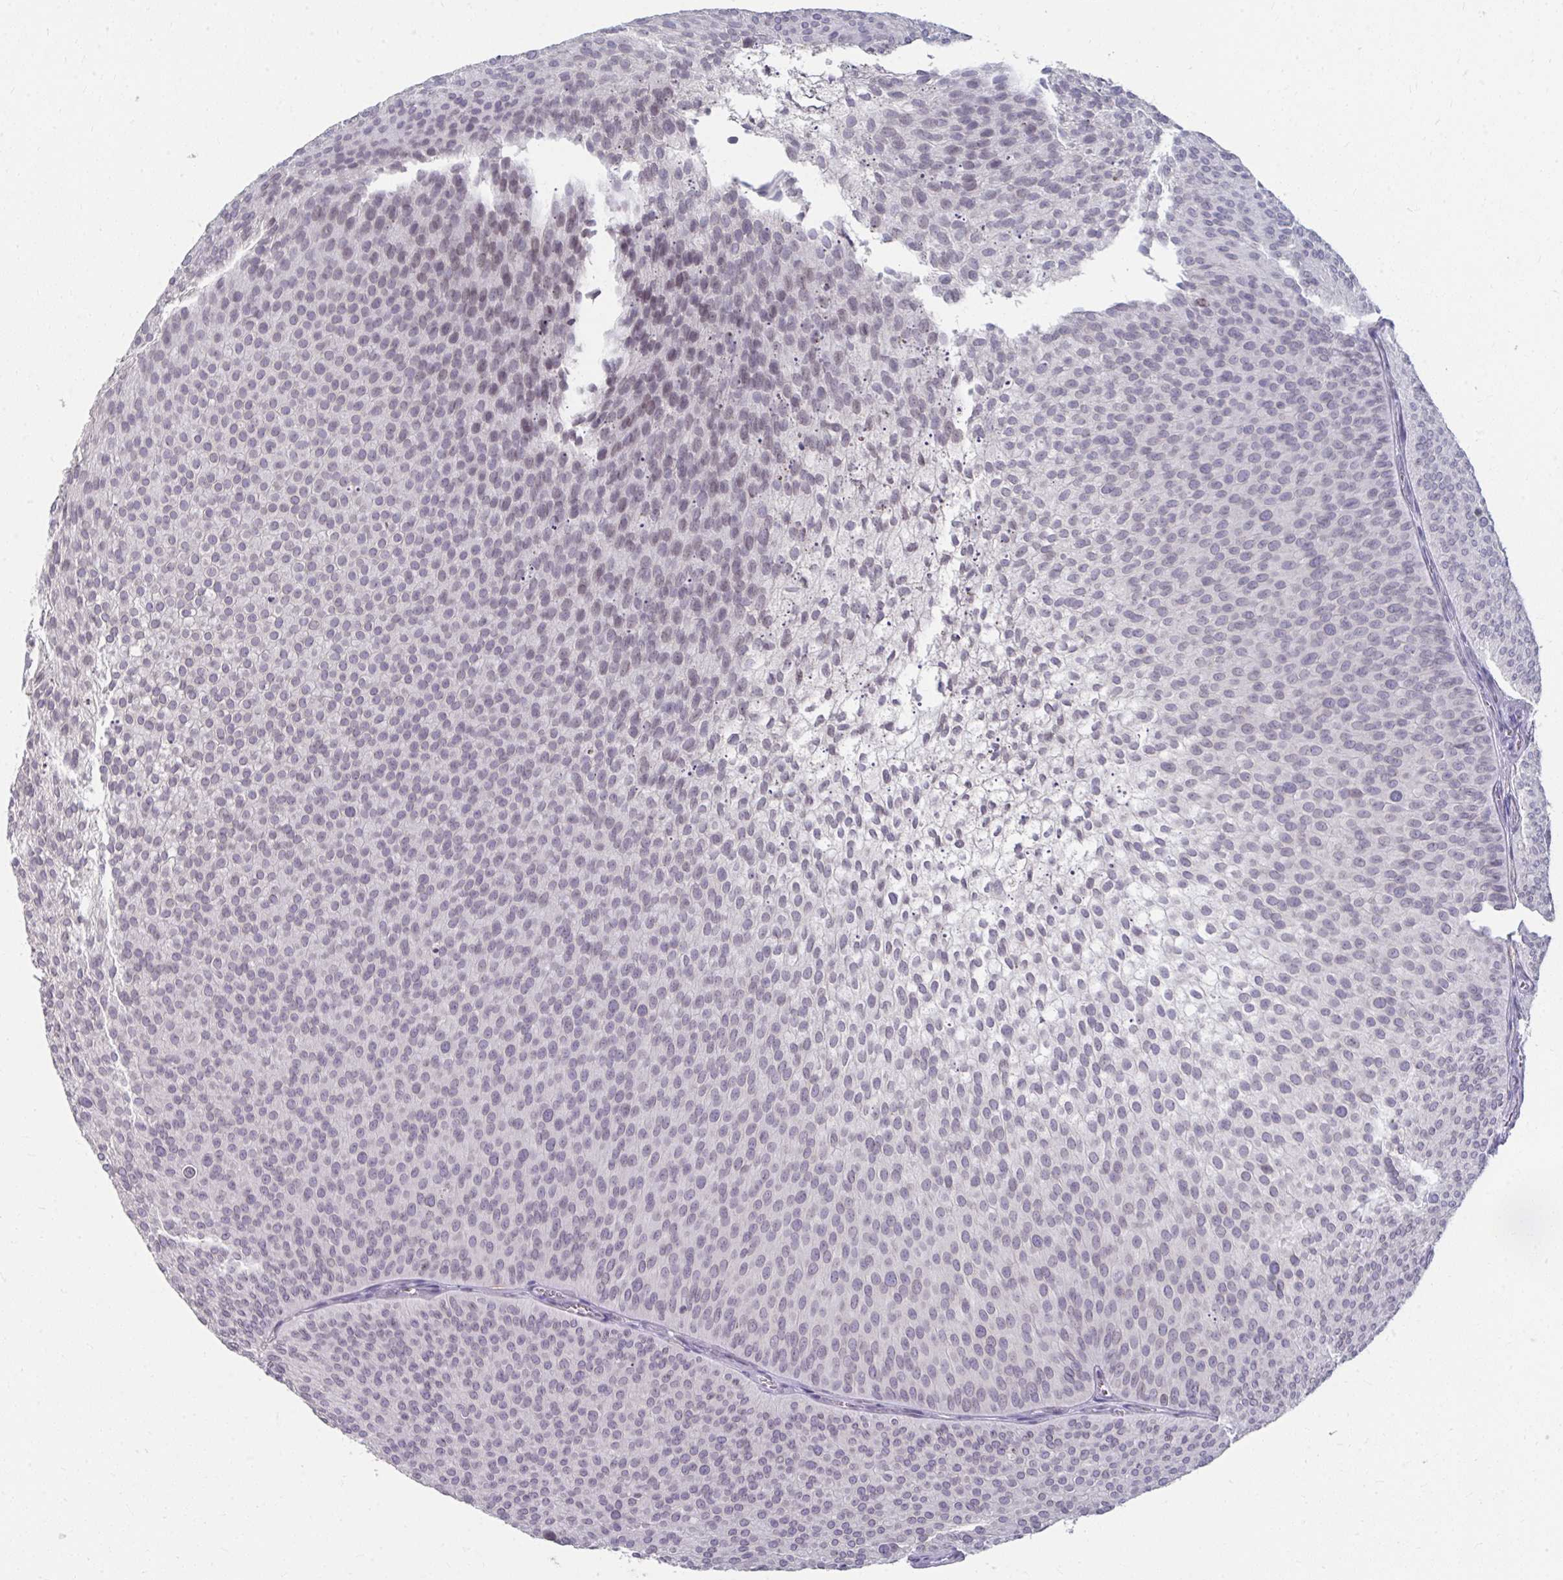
{"staining": {"intensity": "negative", "quantity": "none", "location": "none"}, "tissue": "urothelial cancer", "cell_type": "Tumor cells", "image_type": "cancer", "snomed": [{"axis": "morphology", "description": "Urothelial carcinoma, Low grade"}, {"axis": "topography", "description": "Urinary bladder"}], "caption": "Immunohistochemical staining of human urothelial cancer exhibits no significant expression in tumor cells.", "gene": "NUP133", "patient": {"sex": "male", "age": 91}}